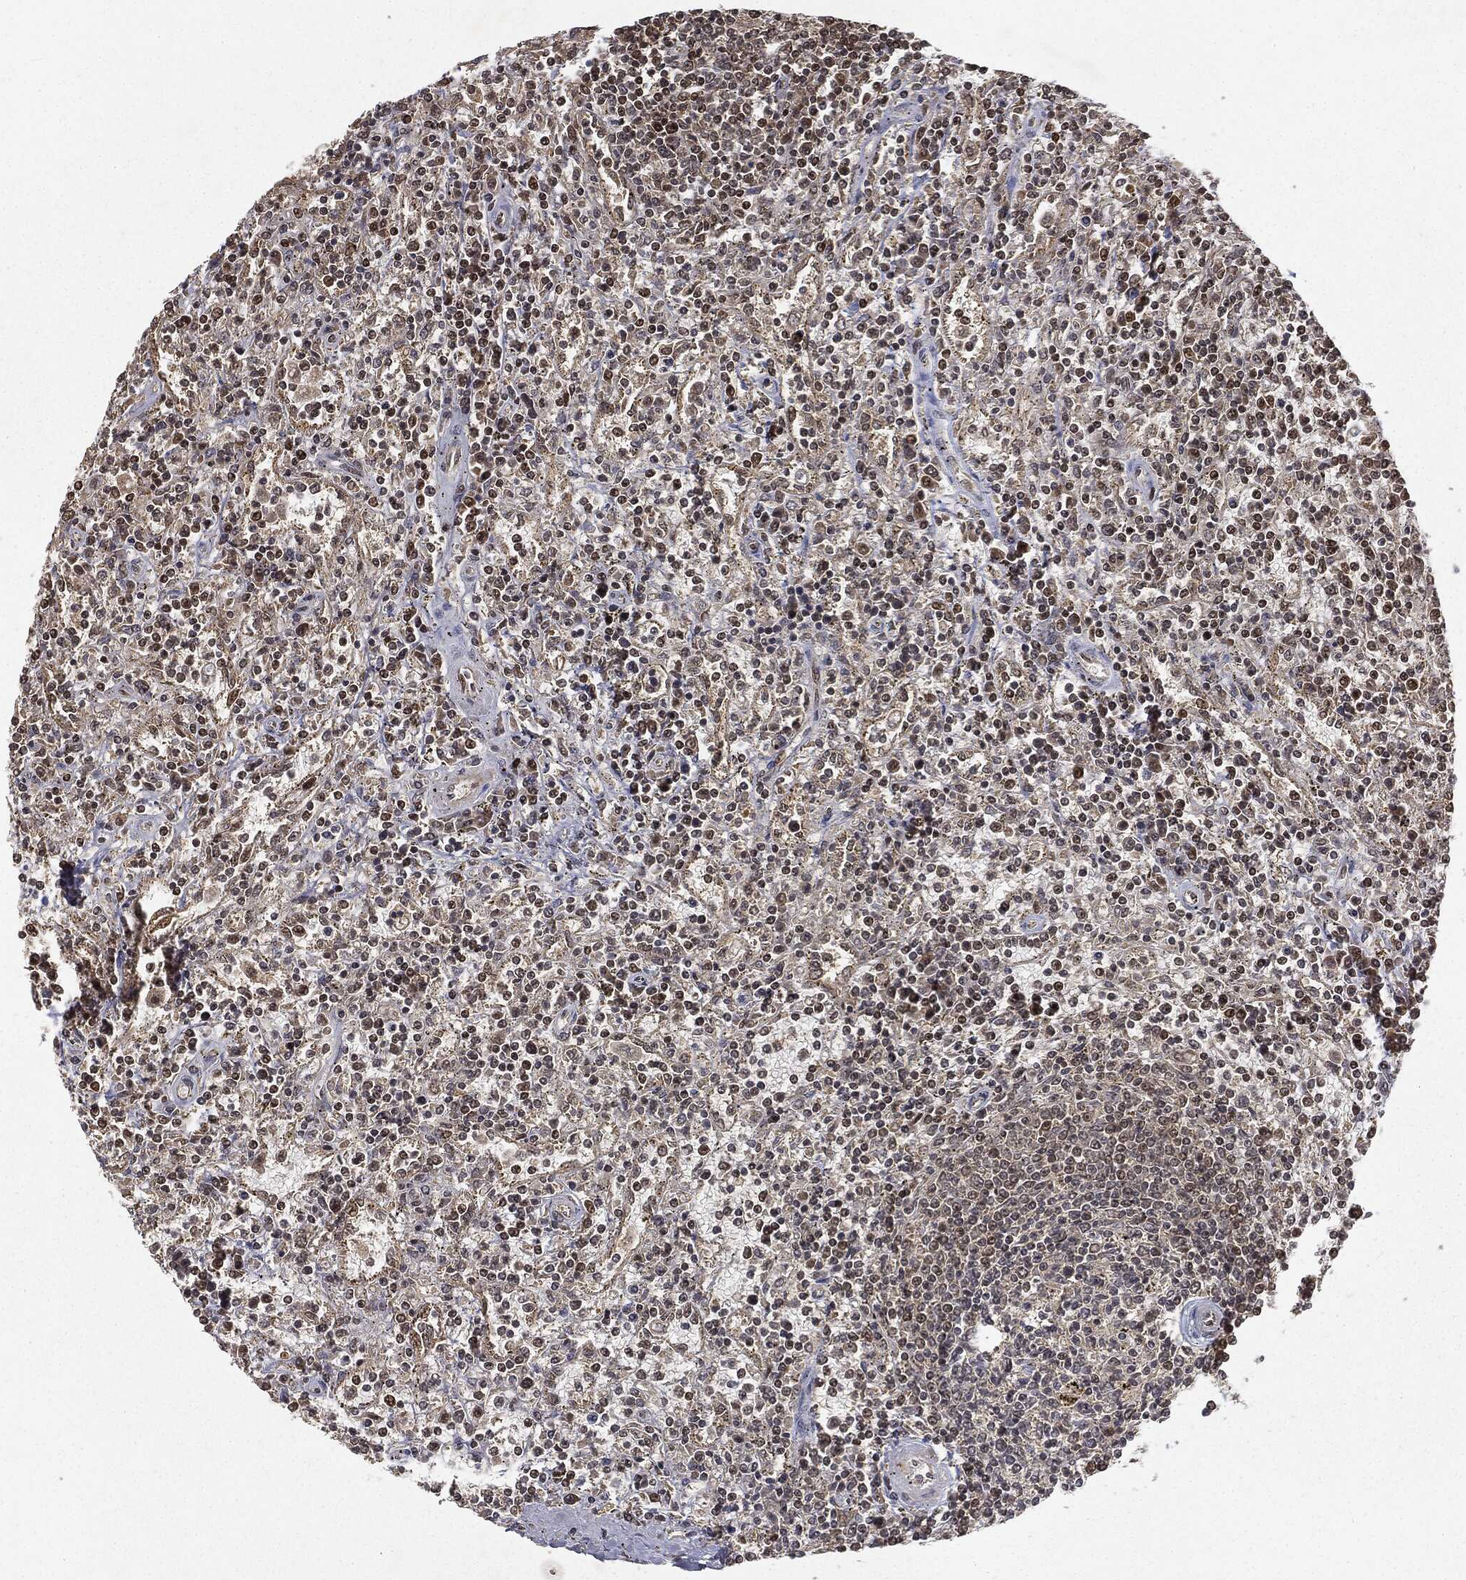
{"staining": {"intensity": "moderate", "quantity": "<25%", "location": "nuclear"}, "tissue": "lymphoma", "cell_type": "Tumor cells", "image_type": "cancer", "snomed": [{"axis": "morphology", "description": "Malignant lymphoma, non-Hodgkin's type, Low grade"}, {"axis": "topography", "description": "Spleen"}], "caption": "Protein positivity by immunohistochemistry demonstrates moderate nuclear expression in about <25% of tumor cells in lymphoma.", "gene": "ZNHIT6", "patient": {"sex": "male", "age": 62}}